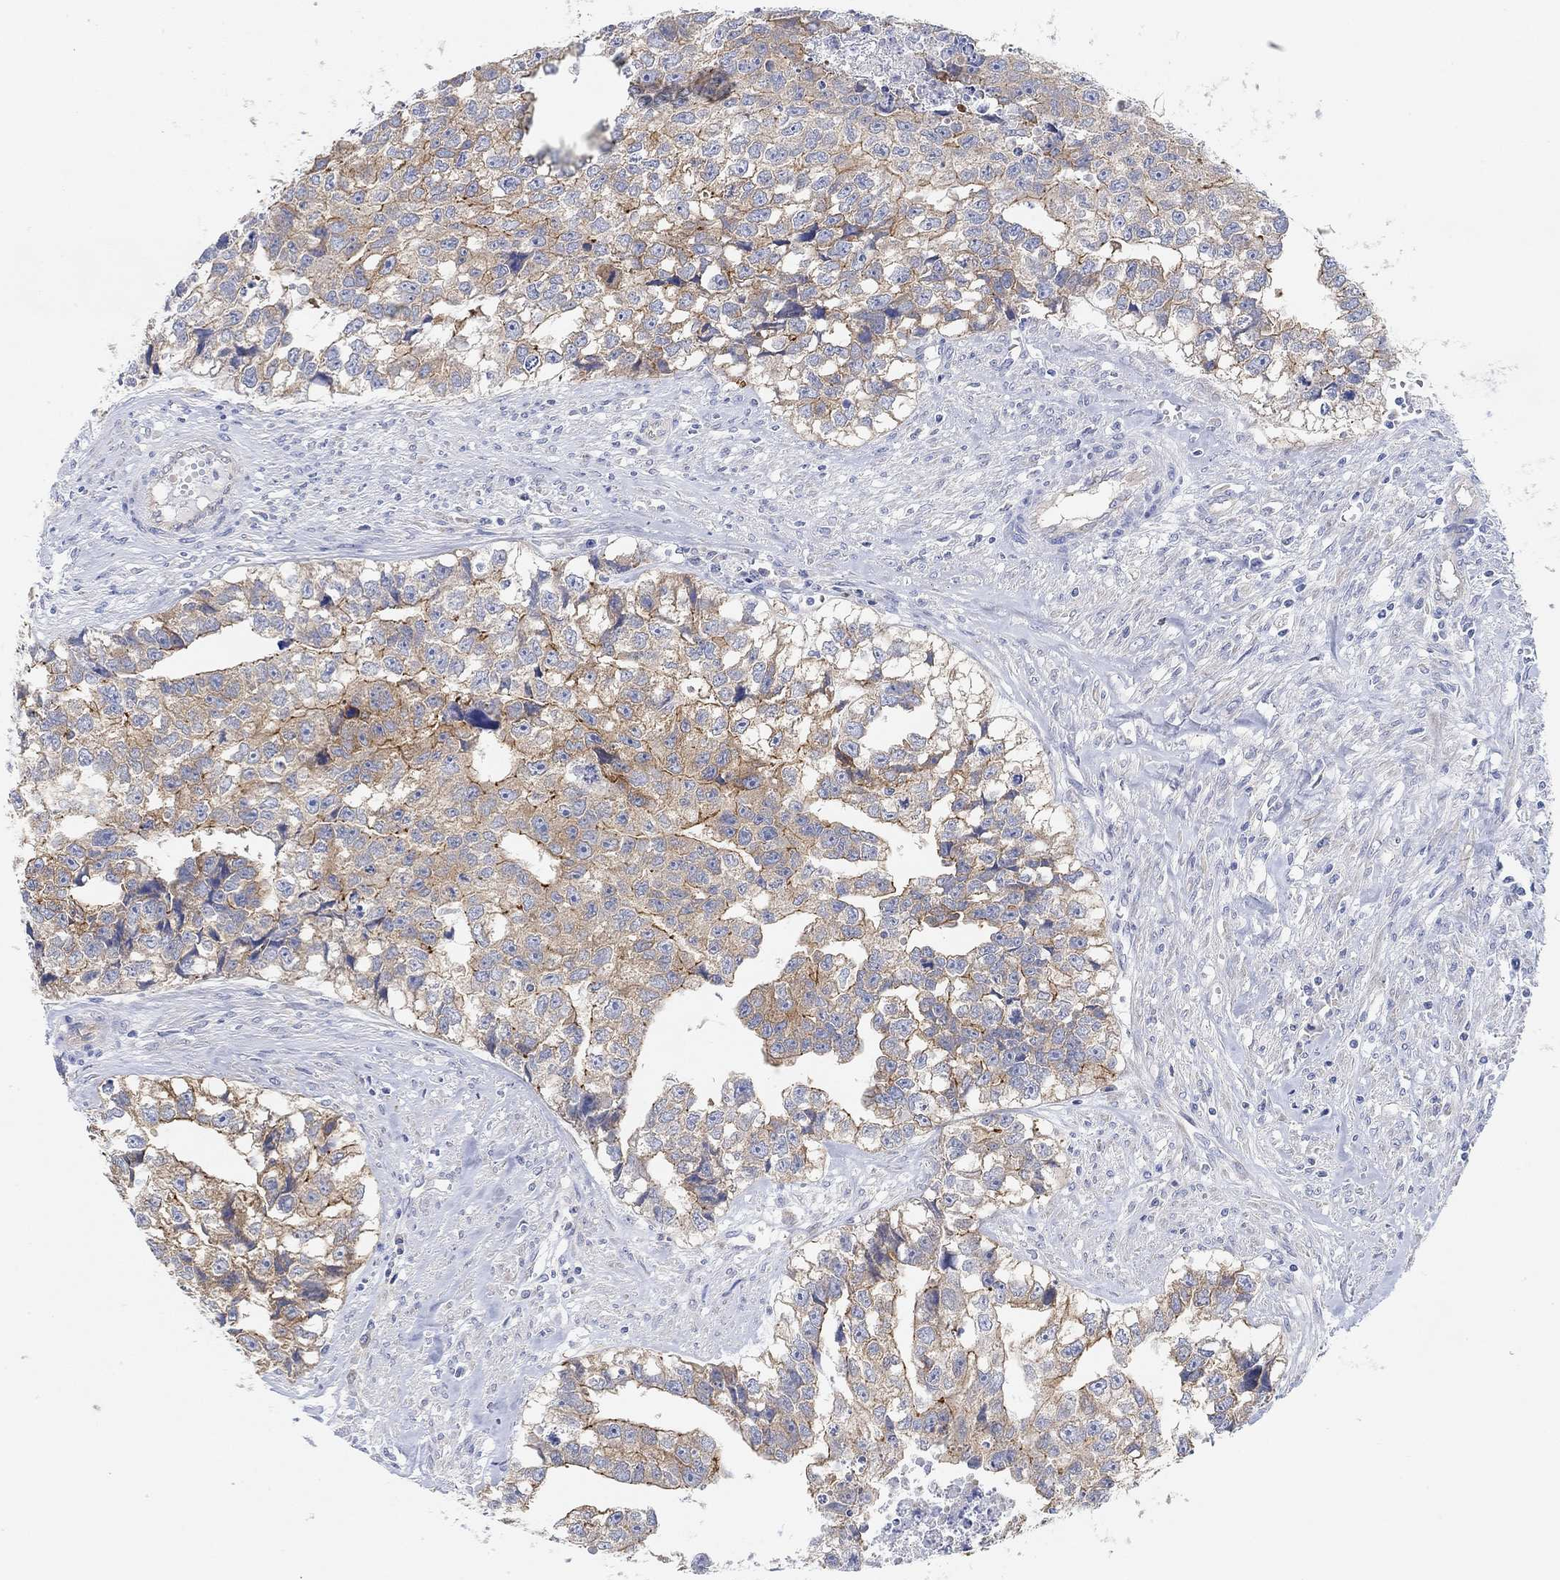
{"staining": {"intensity": "moderate", "quantity": "25%-75%", "location": "cytoplasmic/membranous"}, "tissue": "testis cancer", "cell_type": "Tumor cells", "image_type": "cancer", "snomed": [{"axis": "morphology", "description": "Carcinoma, Embryonal, NOS"}, {"axis": "morphology", "description": "Teratoma, malignant, NOS"}, {"axis": "topography", "description": "Testis"}], "caption": "High-power microscopy captured an immunohistochemistry (IHC) histopathology image of testis cancer (teratoma (malignant)), revealing moderate cytoplasmic/membranous staining in approximately 25%-75% of tumor cells.", "gene": "RGS1", "patient": {"sex": "male", "age": 44}}